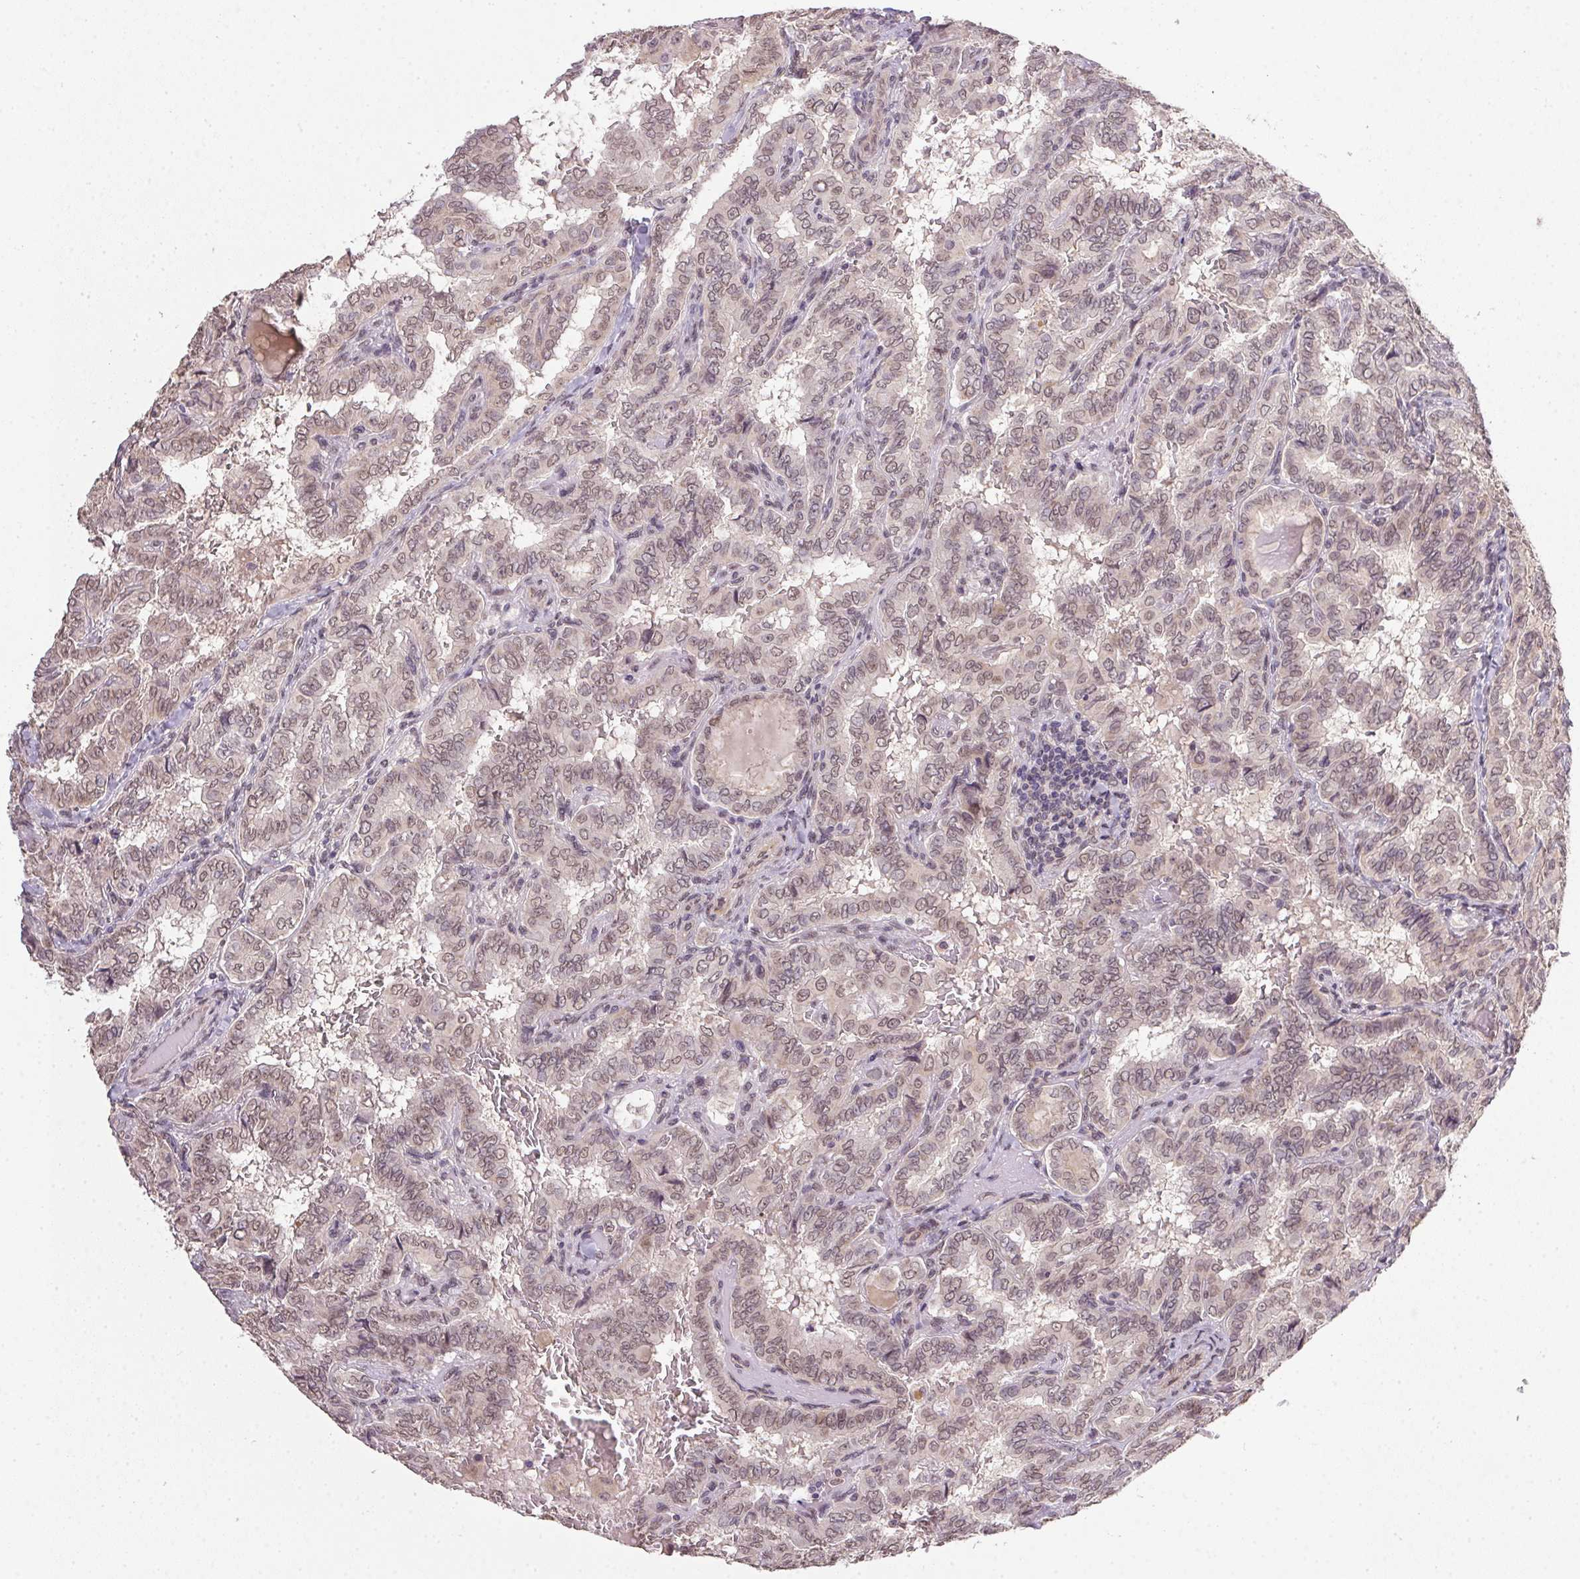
{"staining": {"intensity": "weak", "quantity": ">75%", "location": "nuclear"}, "tissue": "thyroid cancer", "cell_type": "Tumor cells", "image_type": "cancer", "snomed": [{"axis": "morphology", "description": "Papillary adenocarcinoma, NOS"}, {"axis": "topography", "description": "Thyroid gland"}], "caption": "Papillary adenocarcinoma (thyroid) was stained to show a protein in brown. There is low levels of weak nuclear positivity in approximately >75% of tumor cells.", "gene": "PPP4R4", "patient": {"sex": "female", "age": 46}}